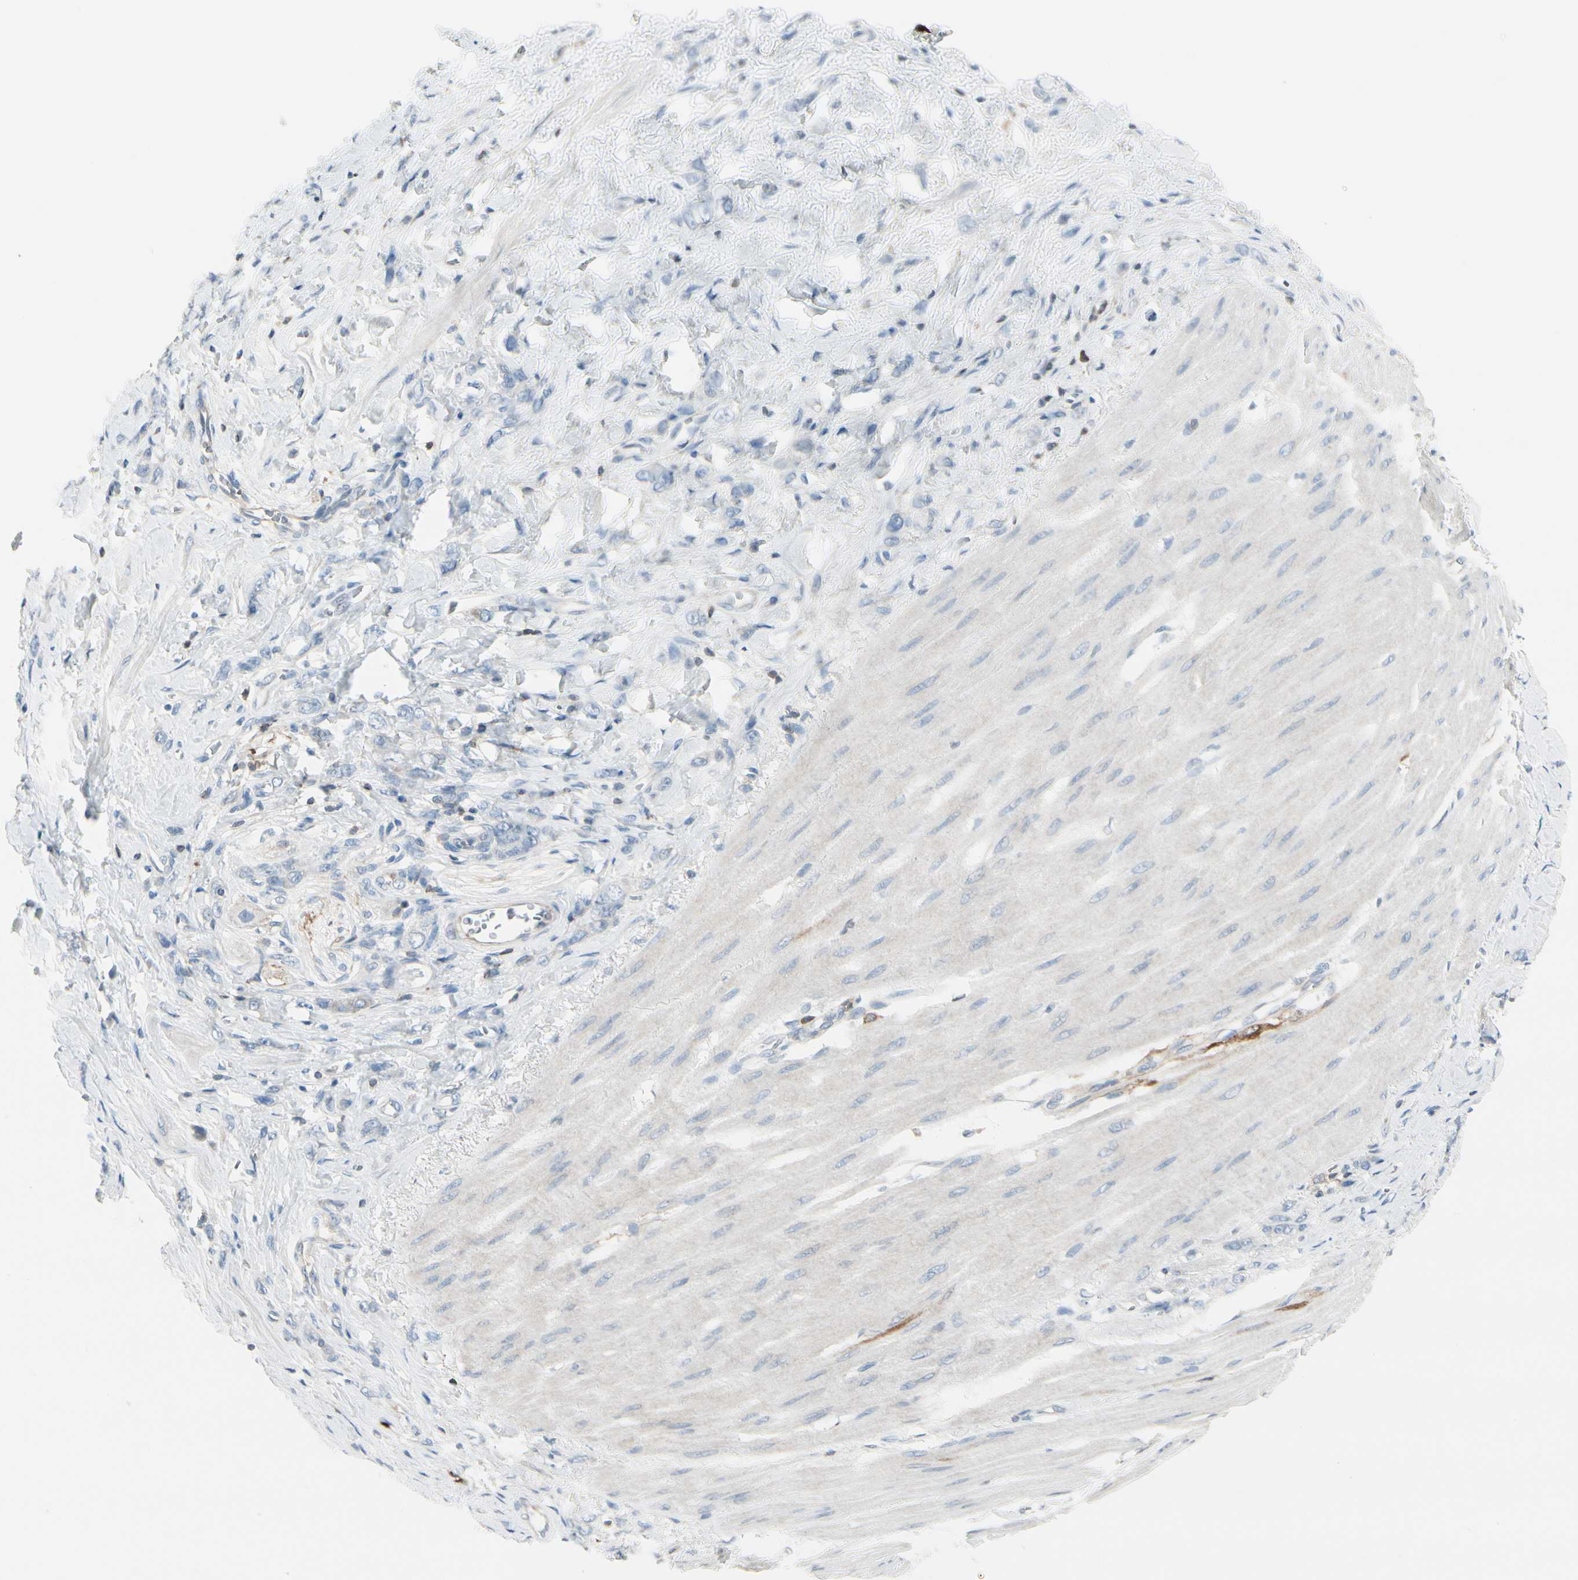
{"staining": {"intensity": "negative", "quantity": "none", "location": "none"}, "tissue": "stomach cancer", "cell_type": "Tumor cells", "image_type": "cancer", "snomed": [{"axis": "morphology", "description": "Adenocarcinoma, NOS"}, {"axis": "topography", "description": "Stomach"}], "caption": "Immunohistochemical staining of stomach adenocarcinoma demonstrates no significant expression in tumor cells.", "gene": "TRAF1", "patient": {"sex": "male", "age": 82}}